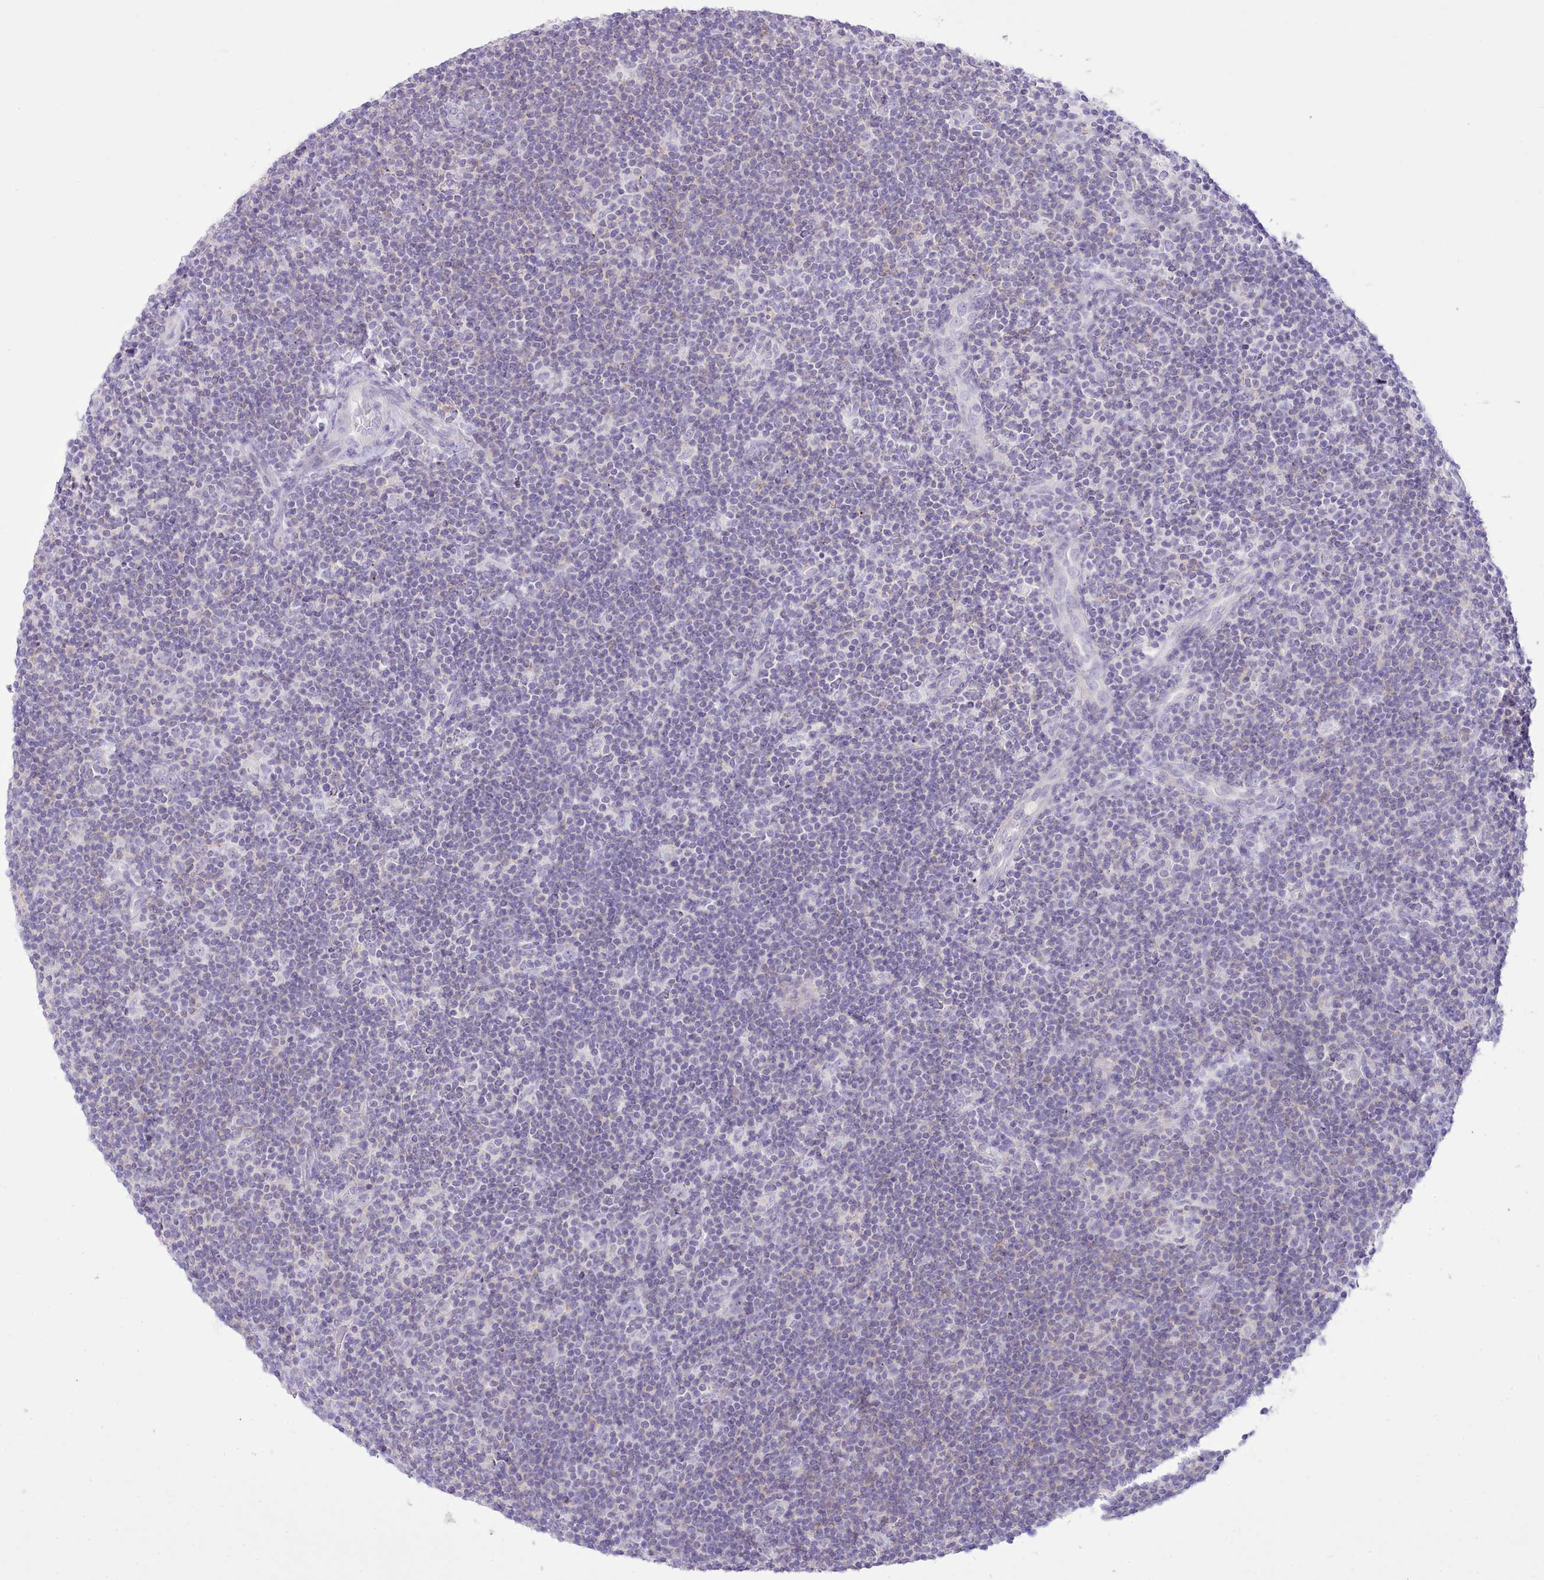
{"staining": {"intensity": "negative", "quantity": "none", "location": "none"}, "tissue": "lymphoma", "cell_type": "Tumor cells", "image_type": "cancer", "snomed": [{"axis": "morphology", "description": "Hodgkin's disease, NOS"}, {"axis": "topography", "description": "Lymph node"}], "caption": "Immunohistochemical staining of lymphoma shows no significant staining in tumor cells.", "gene": "MDFI", "patient": {"sex": "female", "age": 57}}